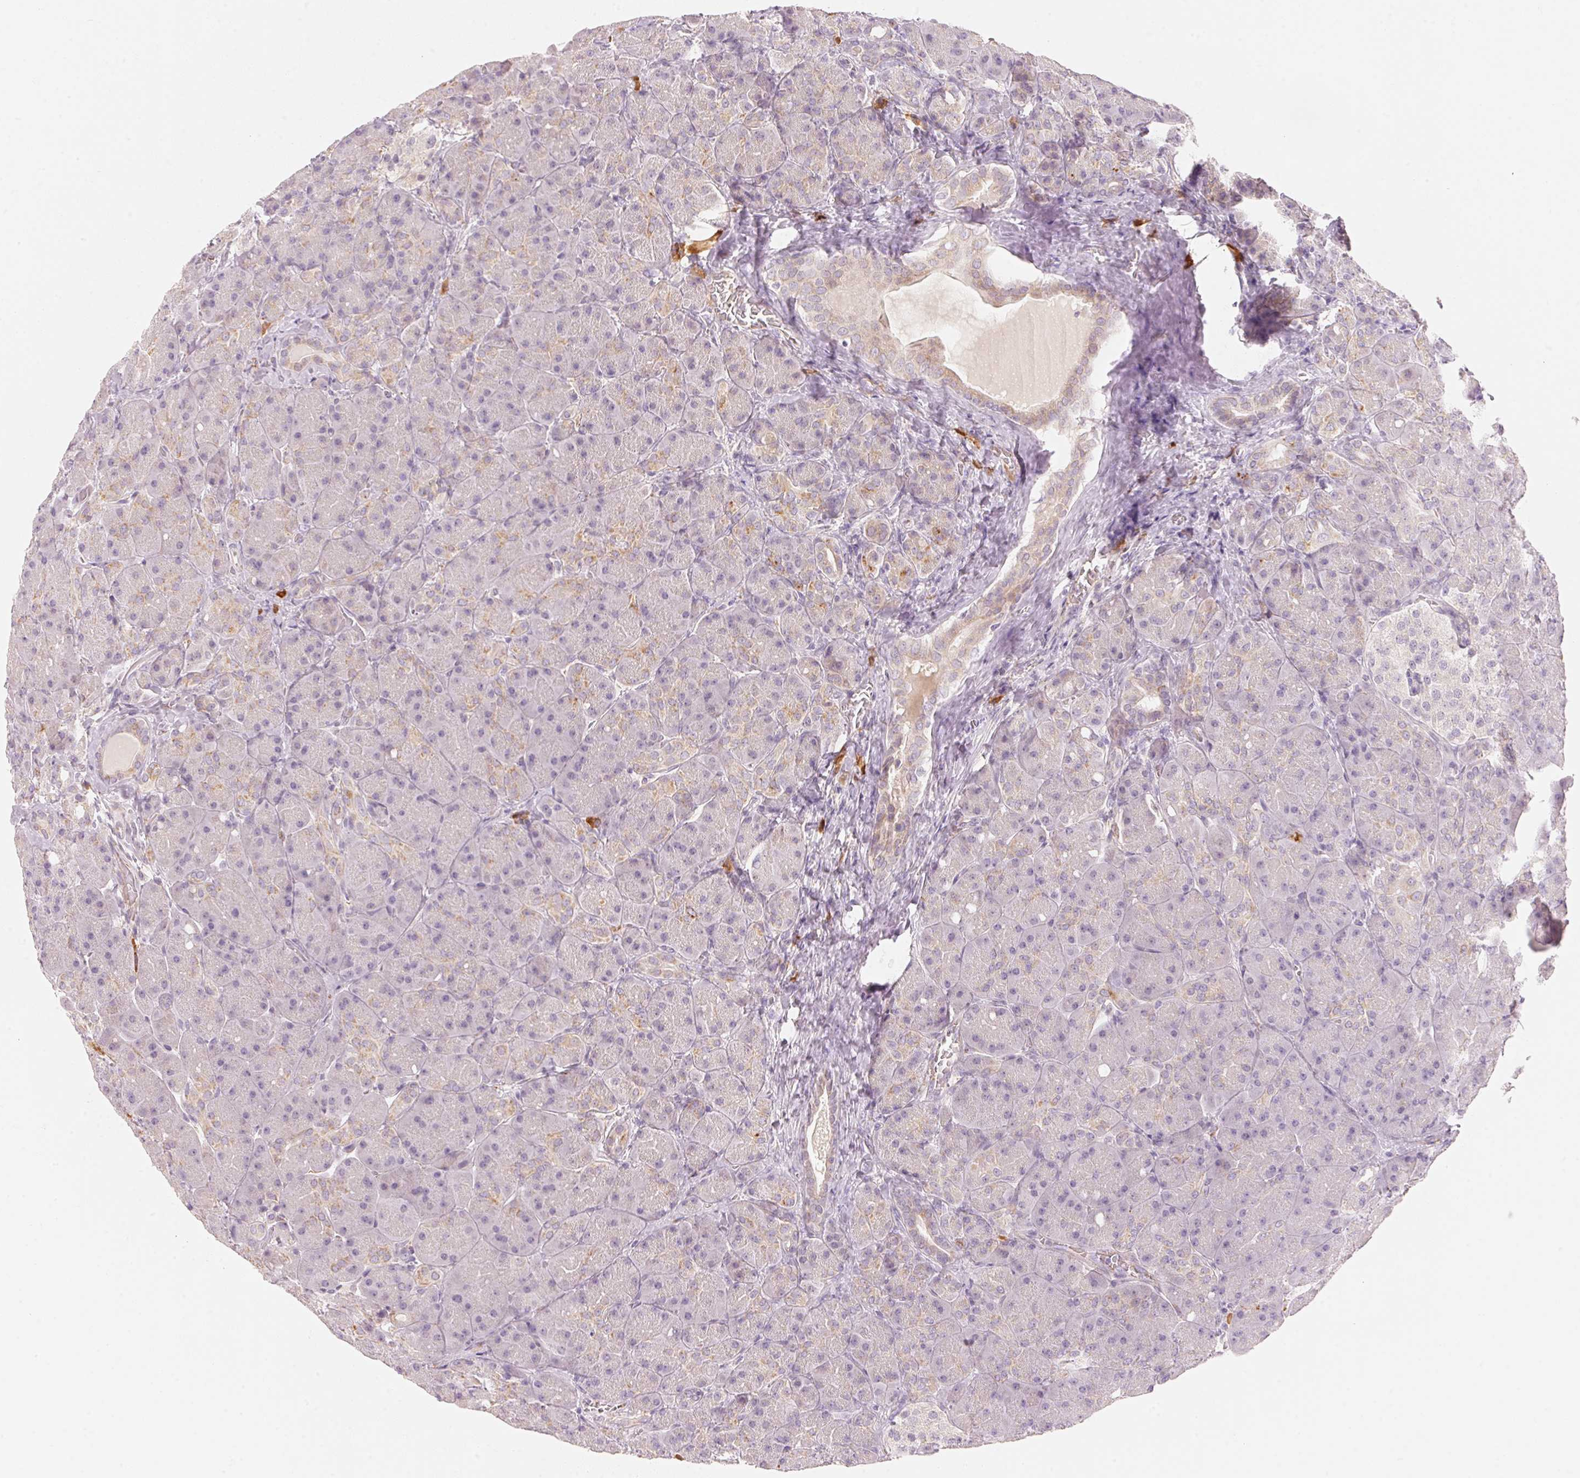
{"staining": {"intensity": "weak", "quantity": "<25%", "location": "cytoplasmic/membranous"}, "tissue": "pancreas", "cell_type": "Exocrine glandular cells", "image_type": "normal", "snomed": [{"axis": "morphology", "description": "Normal tissue, NOS"}, {"axis": "topography", "description": "Pancreas"}], "caption": "This is a micrograph of immunohistochemistry staining of unremarkable pancreas, which shows no staining in exocrine glandular cells.", "gene": "RMDN2", "patient": {"sex": "male", "age": 55}}